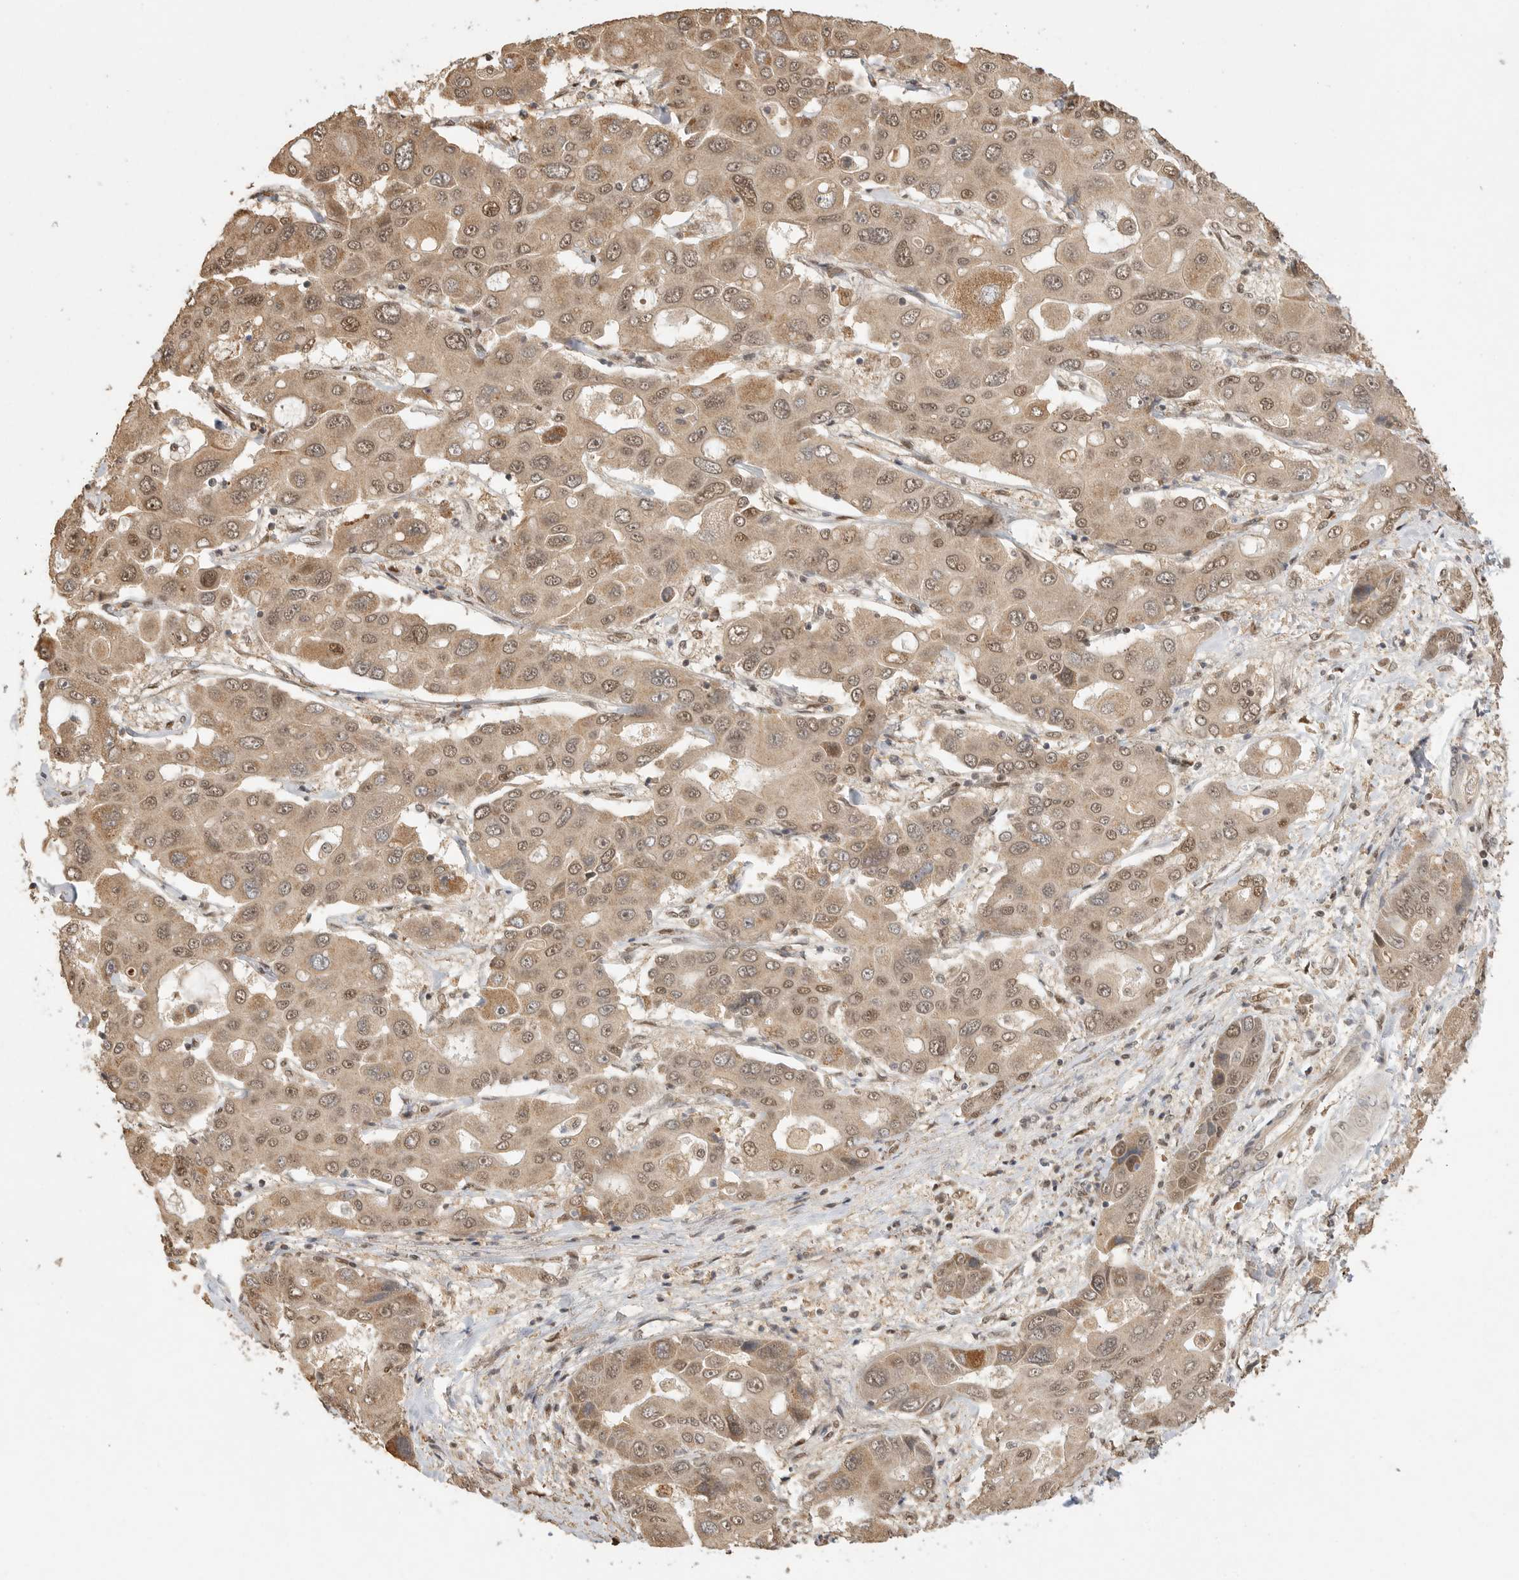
{"staining": {"intensity": "moderate", "quantity": ">75%", "location": "cytoplasmic/membranous,nuclear"}, "tissue": "liver cancer", "cell_type": "Tumor cells", "image_type": "cancer", "snomed": [{"axis": "morphology", "description": "Cholangiocarcinoma"}, {"axis": "topography", "description": "Liver"}], "caption": "A high-resolution histopathology image shows IHC staining of liver cancer, which exhibits moderate cytoplasmic/membranous and nuclear expression in approximately >75% of tumor cells. The staining was performed using DAB (3,3'-diaminobenzidine) to visualize the protein expression in brown, while the nuclei were stained in blue with hematoxylin (Magnification: 20x).", "gene": "DFFA", "patient": {"sex": "male", "age": 67}}